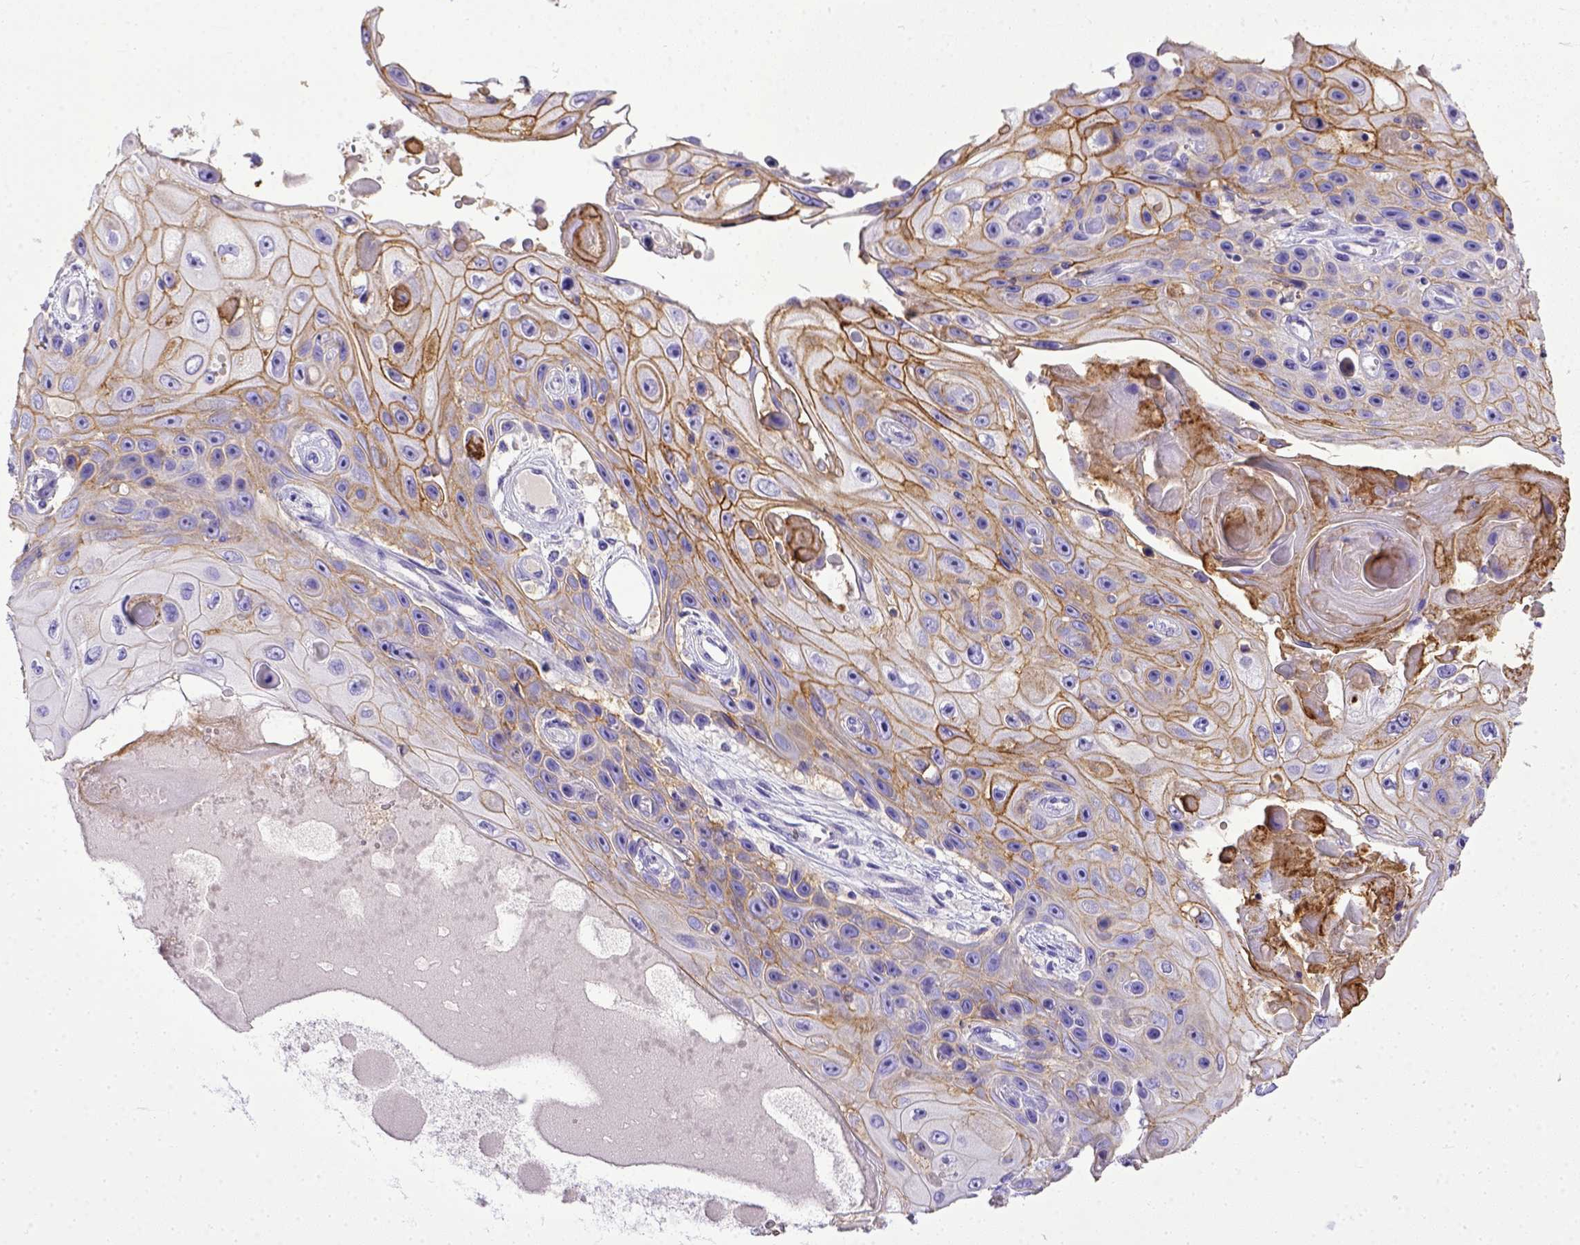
{"staining": {"intensity": "weak", "quantity": "25%-75%", "location": "cytoplasmic/membranous"}, "tissue": "skin cancer", "cell_type": "Tumor cells", "image_type": "cancer", "snomed": [{"axis": "morphology", "description": "Squamous cell carcinoma, NOS"}, {"axis": "topography", "description": "Skin"}], "caption": "Weak cytoplasmic/membranous positivity for a protein is present in approximately 25%-75% of tumor cells of skin cancer using IHC.", "gene": "BTN1A1", "patient": {"sex": "male", "age": 82}}